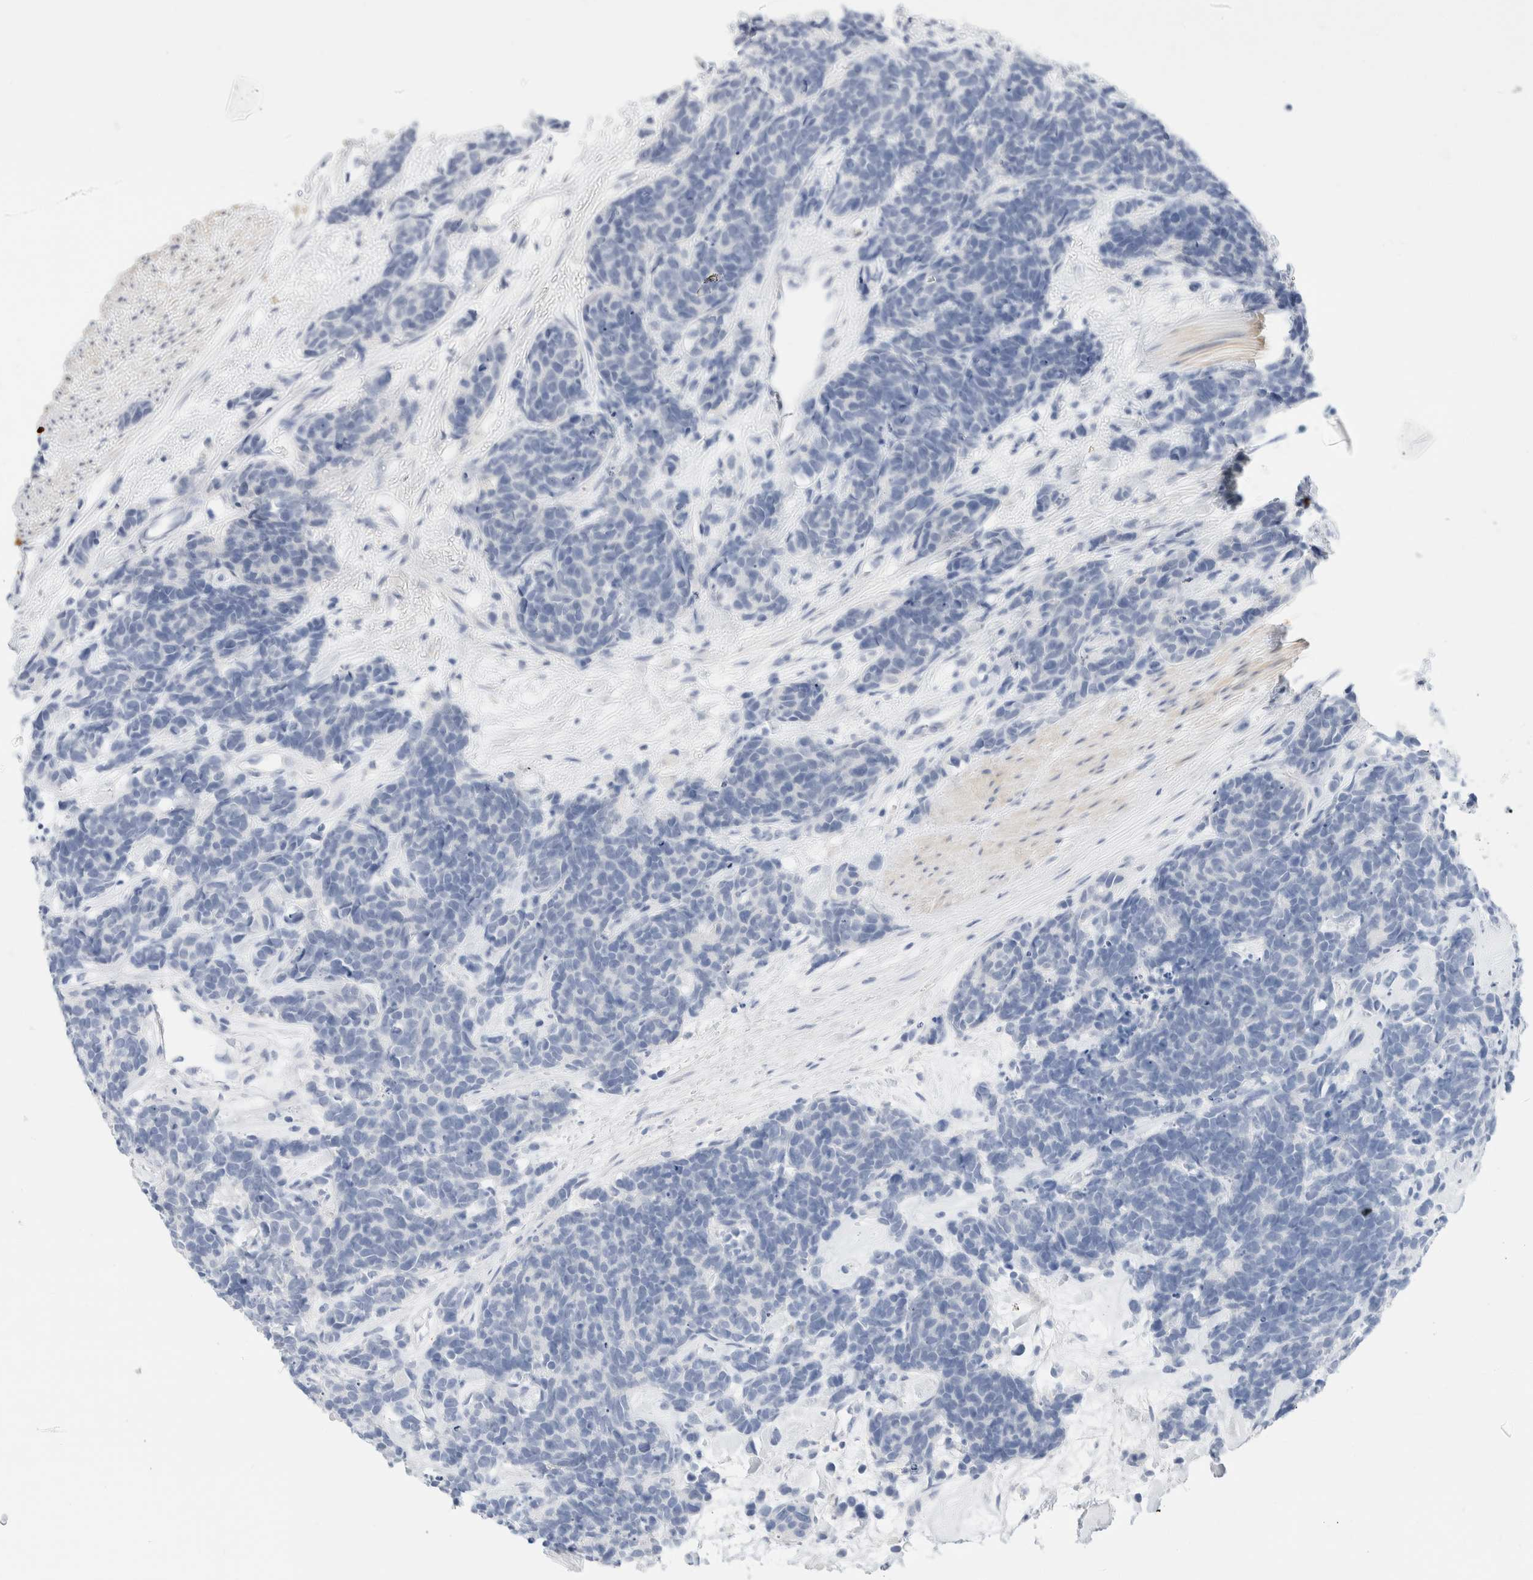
{"staining": {"intensity": "negative", "quantity": "none", "location": "none"}, "tissue": "carcinoid", "cell_type": "Tumor cells", "image_type": "cancer", "snomed": [{"axis": "morphology", "description": "Carcinoma, NOS"}, {"axis": "morphology", "description": "Carcinoid, malignant, NOS"}, {"axis": "topography", "description": "Urinary bladder"}], "caption": "Immunohistochemistry of human carcinoid shows no staining in tumor cells.", "gene": "ADAM30", "patient": {"sex": "male", "age": 57}}